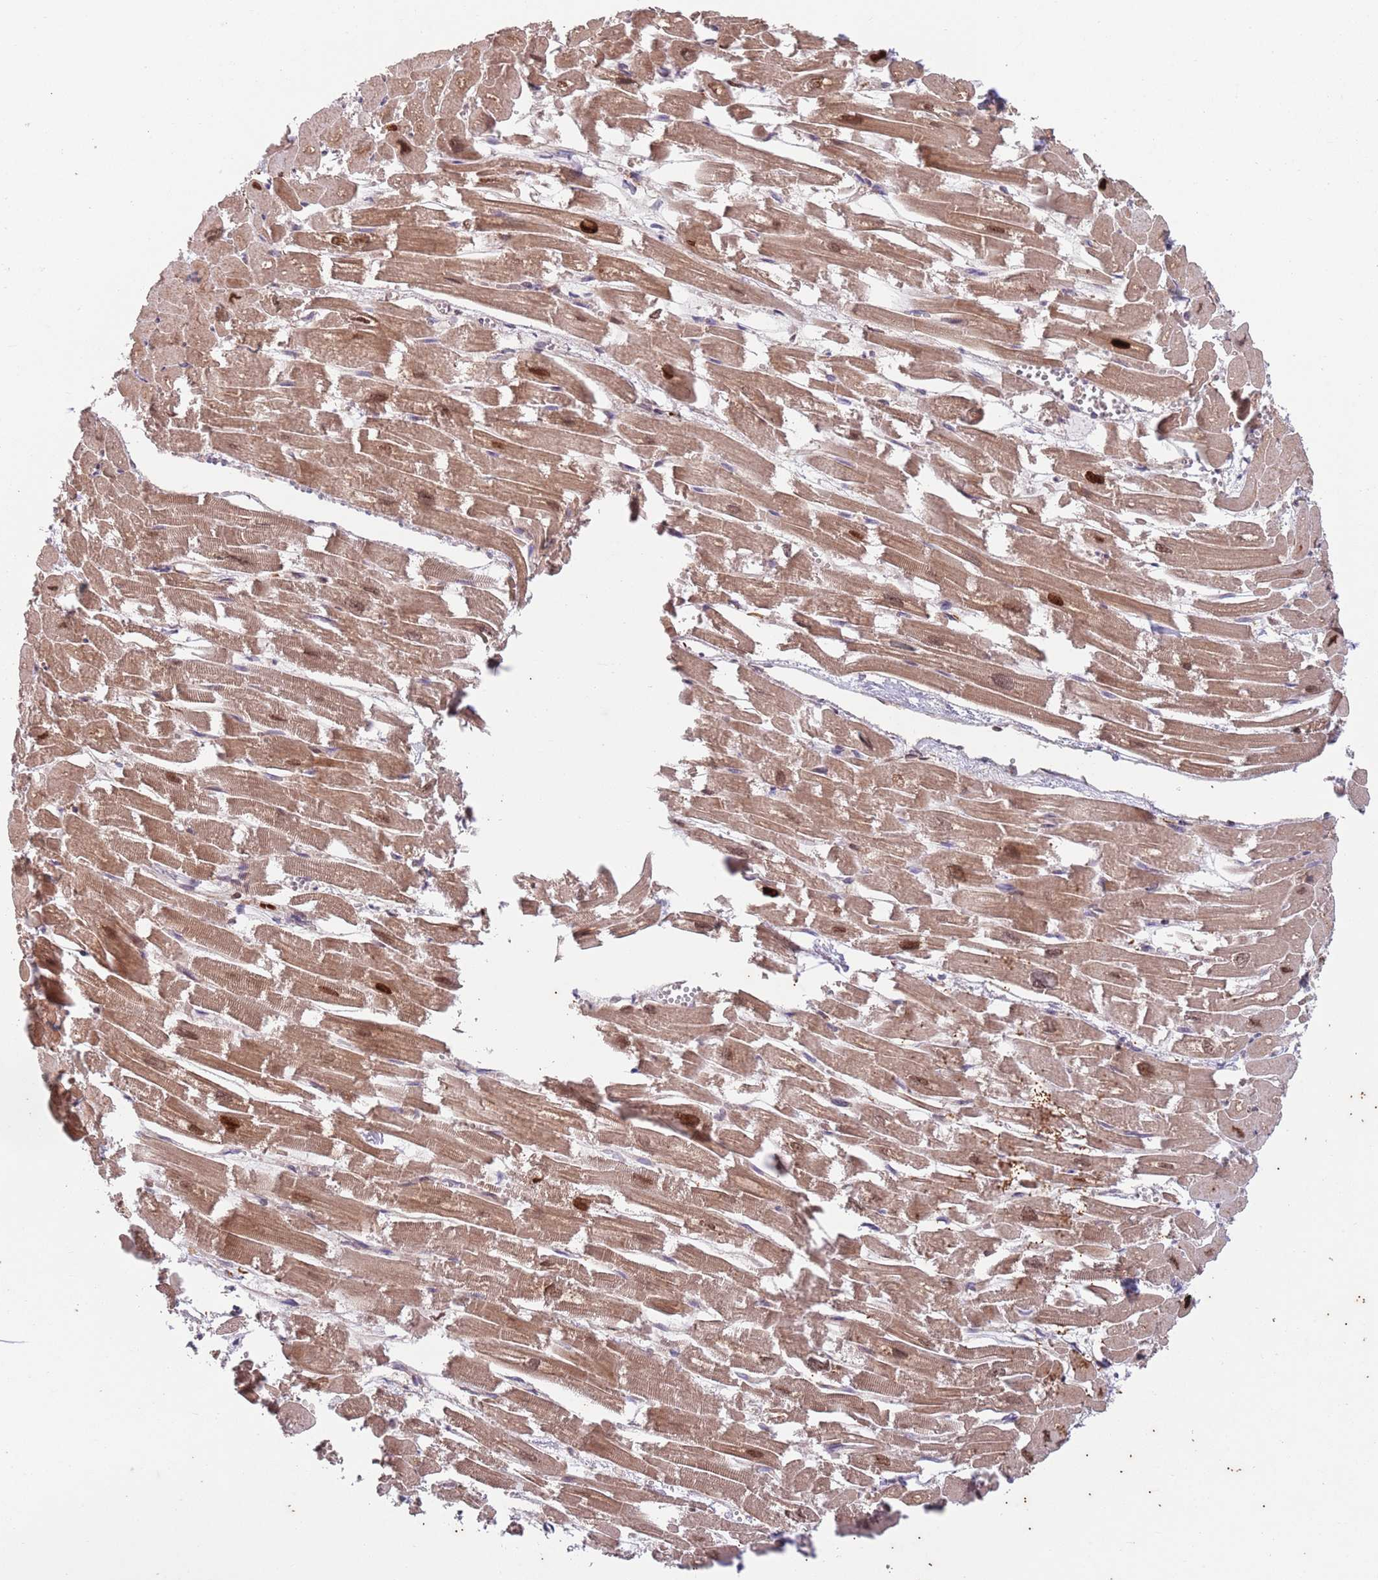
{"staining": {"intensity": "moderate", "quantity": ">75%", "location": "cytoplasmic/membranous"}, "tissue": "heart muscle", "cell_type": "Cardiomyocytes", "image_type": "normal", "snomed": [{"axis": "morphology", "description": "Normal tissue, NOS"}, {"axis": "topography", "description": "Heart"}], "caption": "Moderate cytoplasmic/membranous staining is present in approximately >75% of cardiomyocytes in unremarkable heart muscle. (DAB IHC, brown staining for protein, blue staining for nuclei).", "gene": "CHD9", "patient": {"sex": "male", "age": 54}}